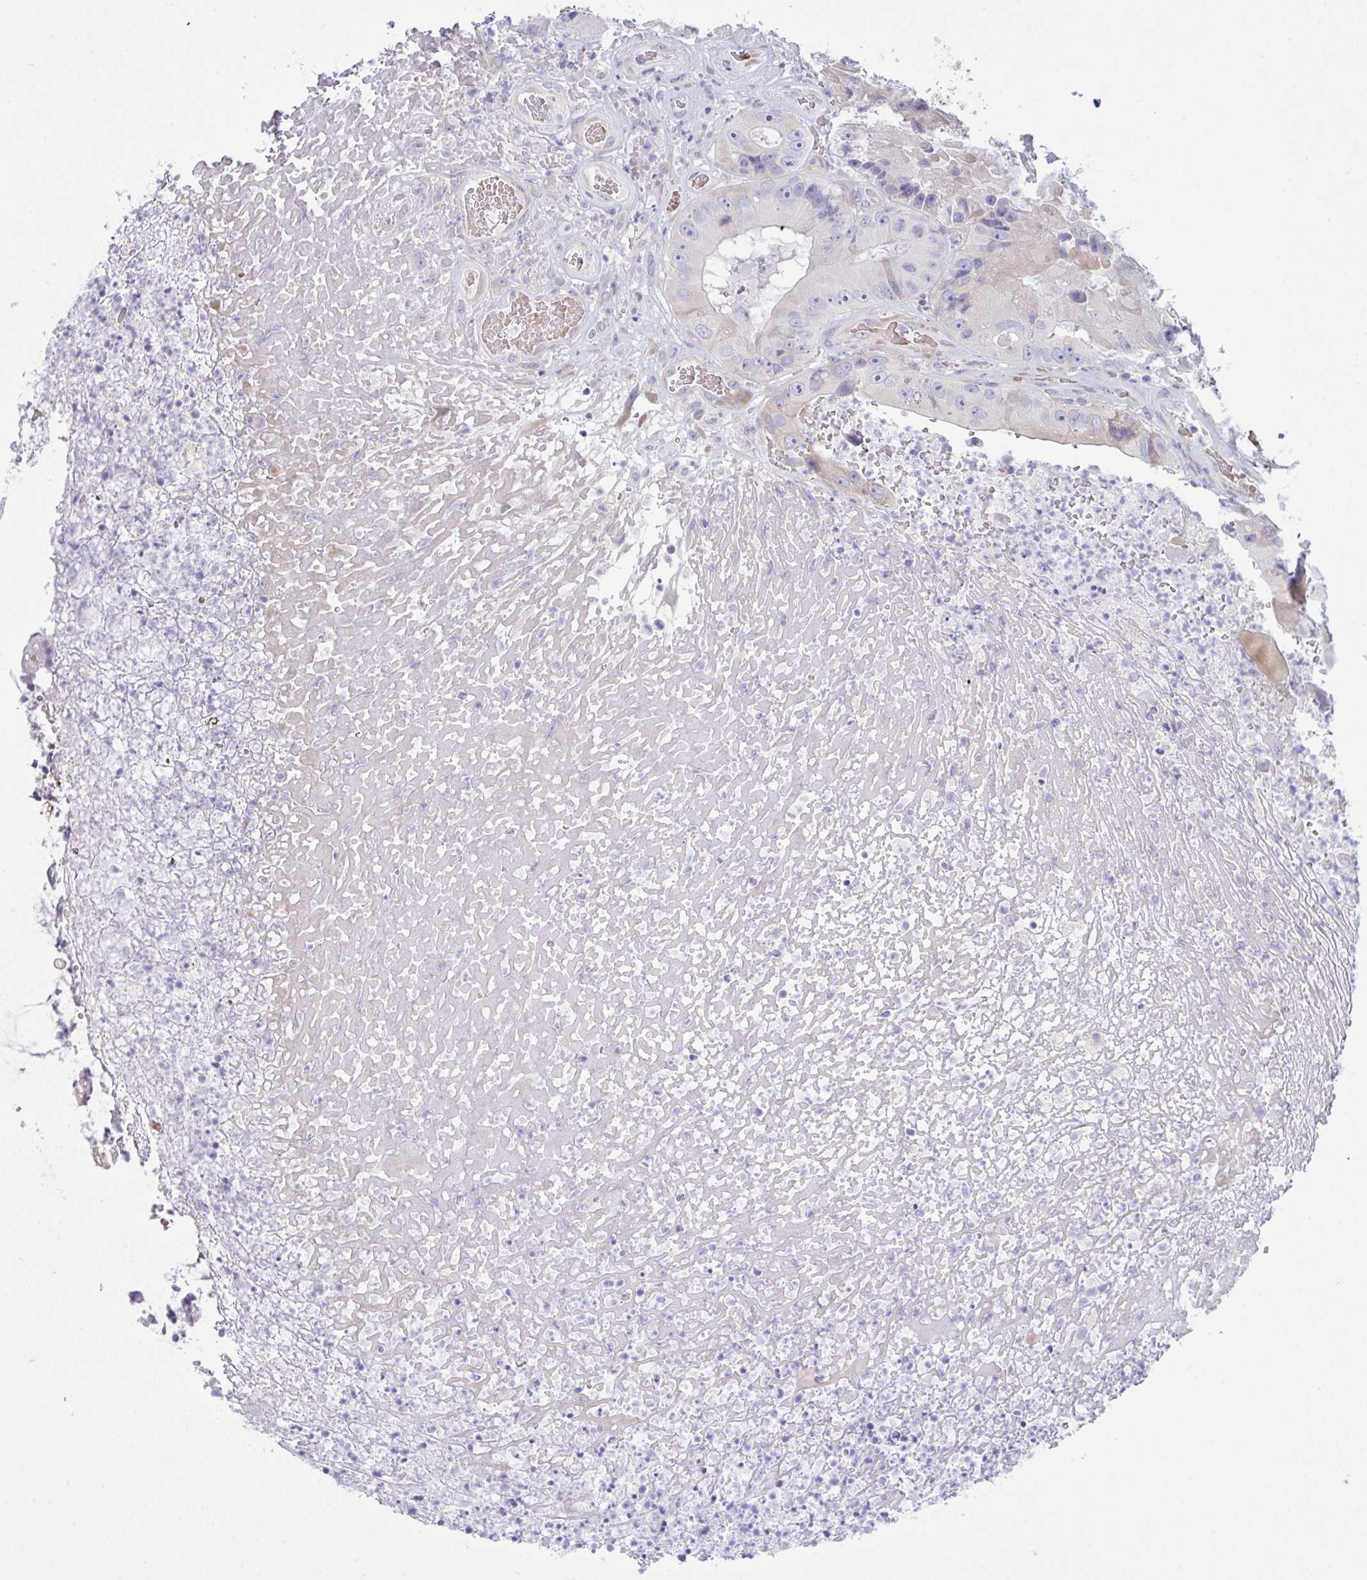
{"staining": {"intensity": "negative", "quantity": "none", "location": "none"}, "tissue": "colorectal cancer", "cell_type": "Tumor cells", "image_type": "cancer", "snomed": [{"axis": "morphology", "description": "Adenocarcinoma, NOS"}, {"axis": "topography", "description": "Colon"}], "caption": "Immunohistochemical staining of human colorectal adenocarcinoma reveals no significant staining in tumor cells. (Stains: DAB (3,3'-diaminobenzidine) immunohistochemistry (IHC) with hematoxylin counter stain, Microscopy: brightfield microscopy at high magnification).", "gene": "ZNF684", "patient": {"sex": "female", "age": 86}}